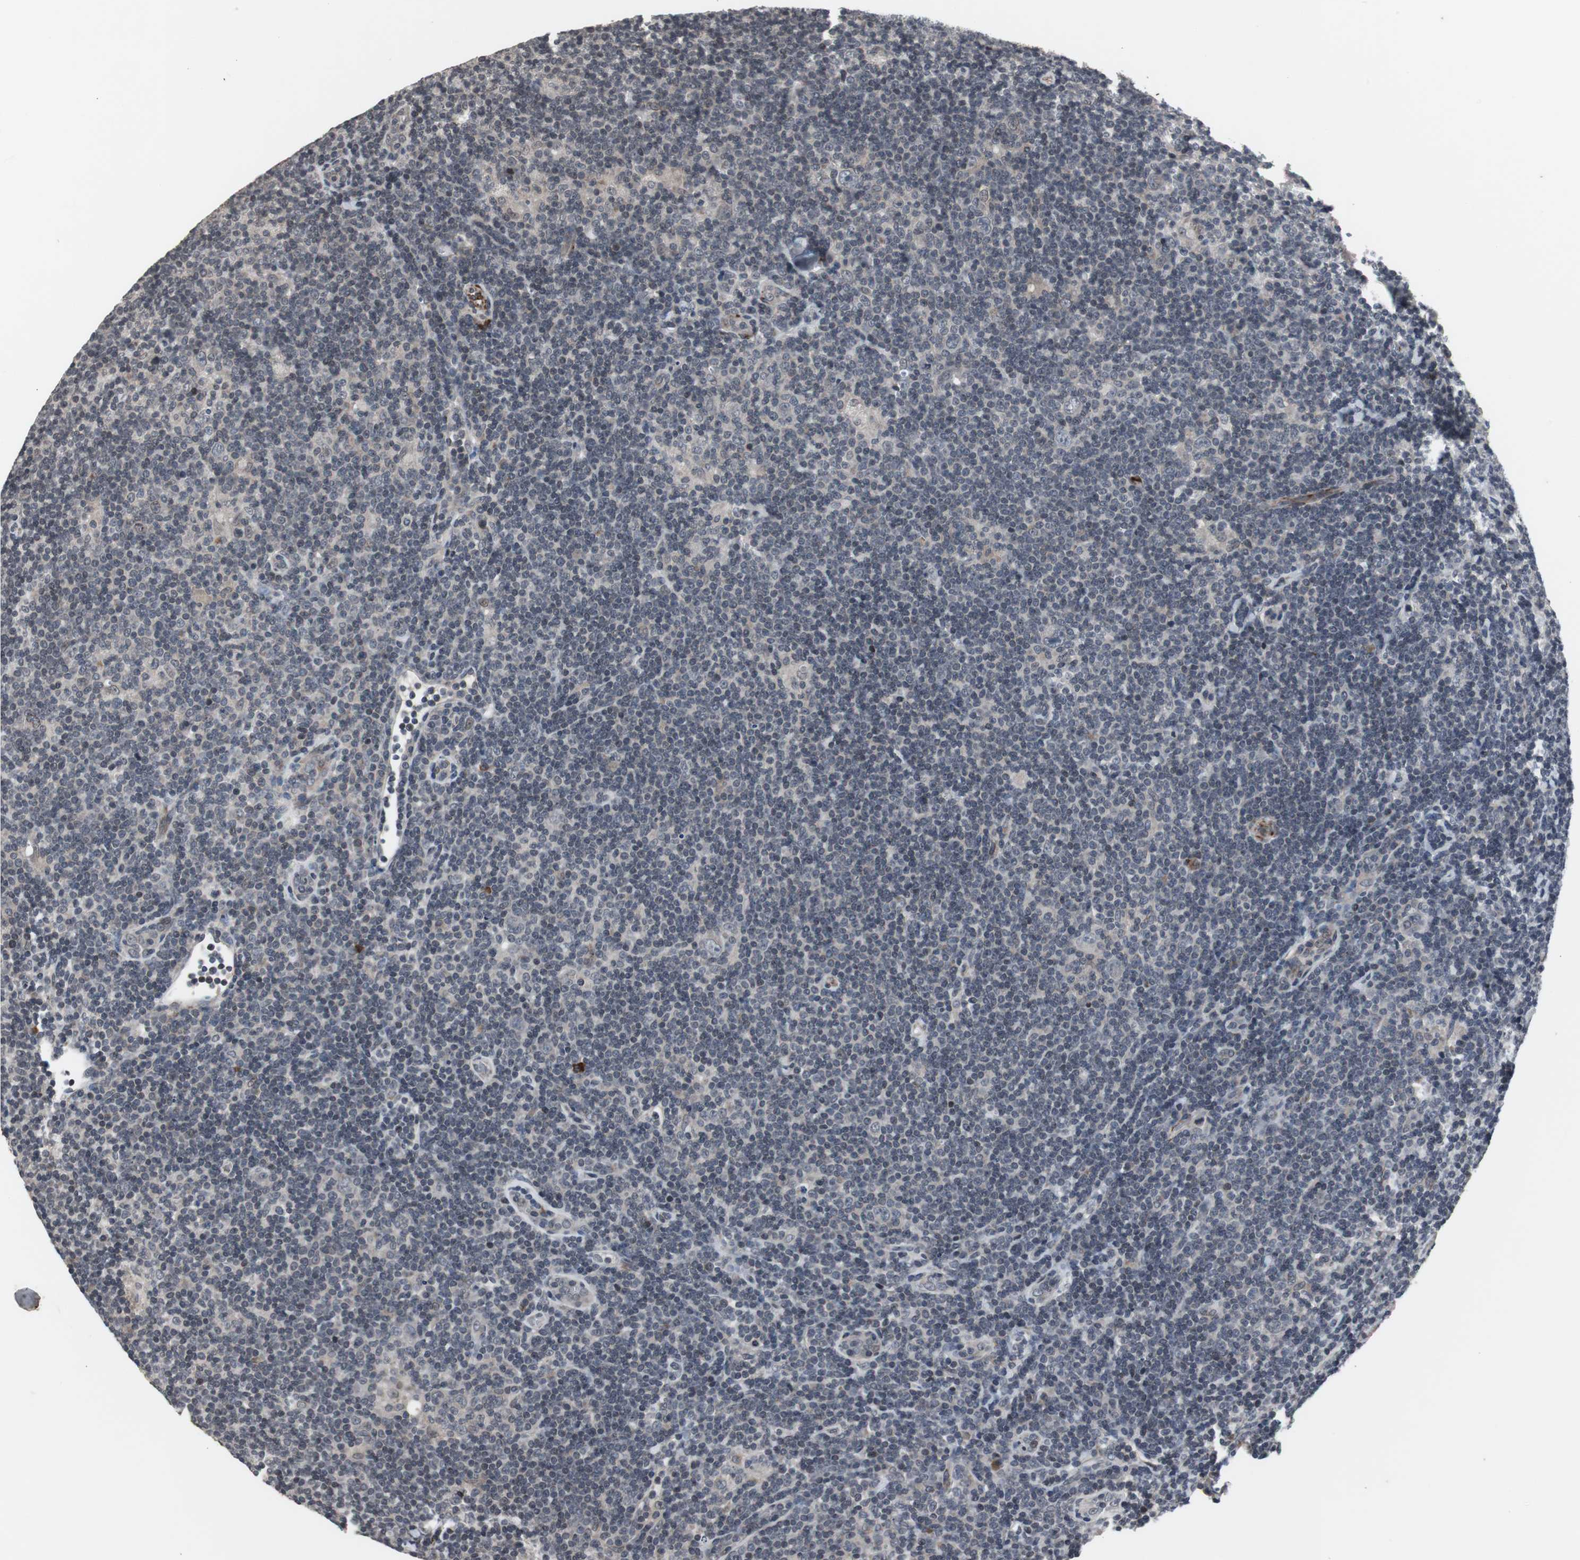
{"staining": {"intensity": "negative", "quantity": "none", "location": "none"}, "tissue": "lymphoma", "cell_type": "Tumor cells", "image_type": "cancer", "snomed": [{"axis": "morphology", "description": "Hodgkin's disease, NOS"}, {"axis": "topography", "description": "Lymph node"}], "caption": "Micrograph shows no significant protein expression in tumor cells of Hodgkin's disease.", "gene": "CRADD", "patient": {"sex": "female", "age": 57}}